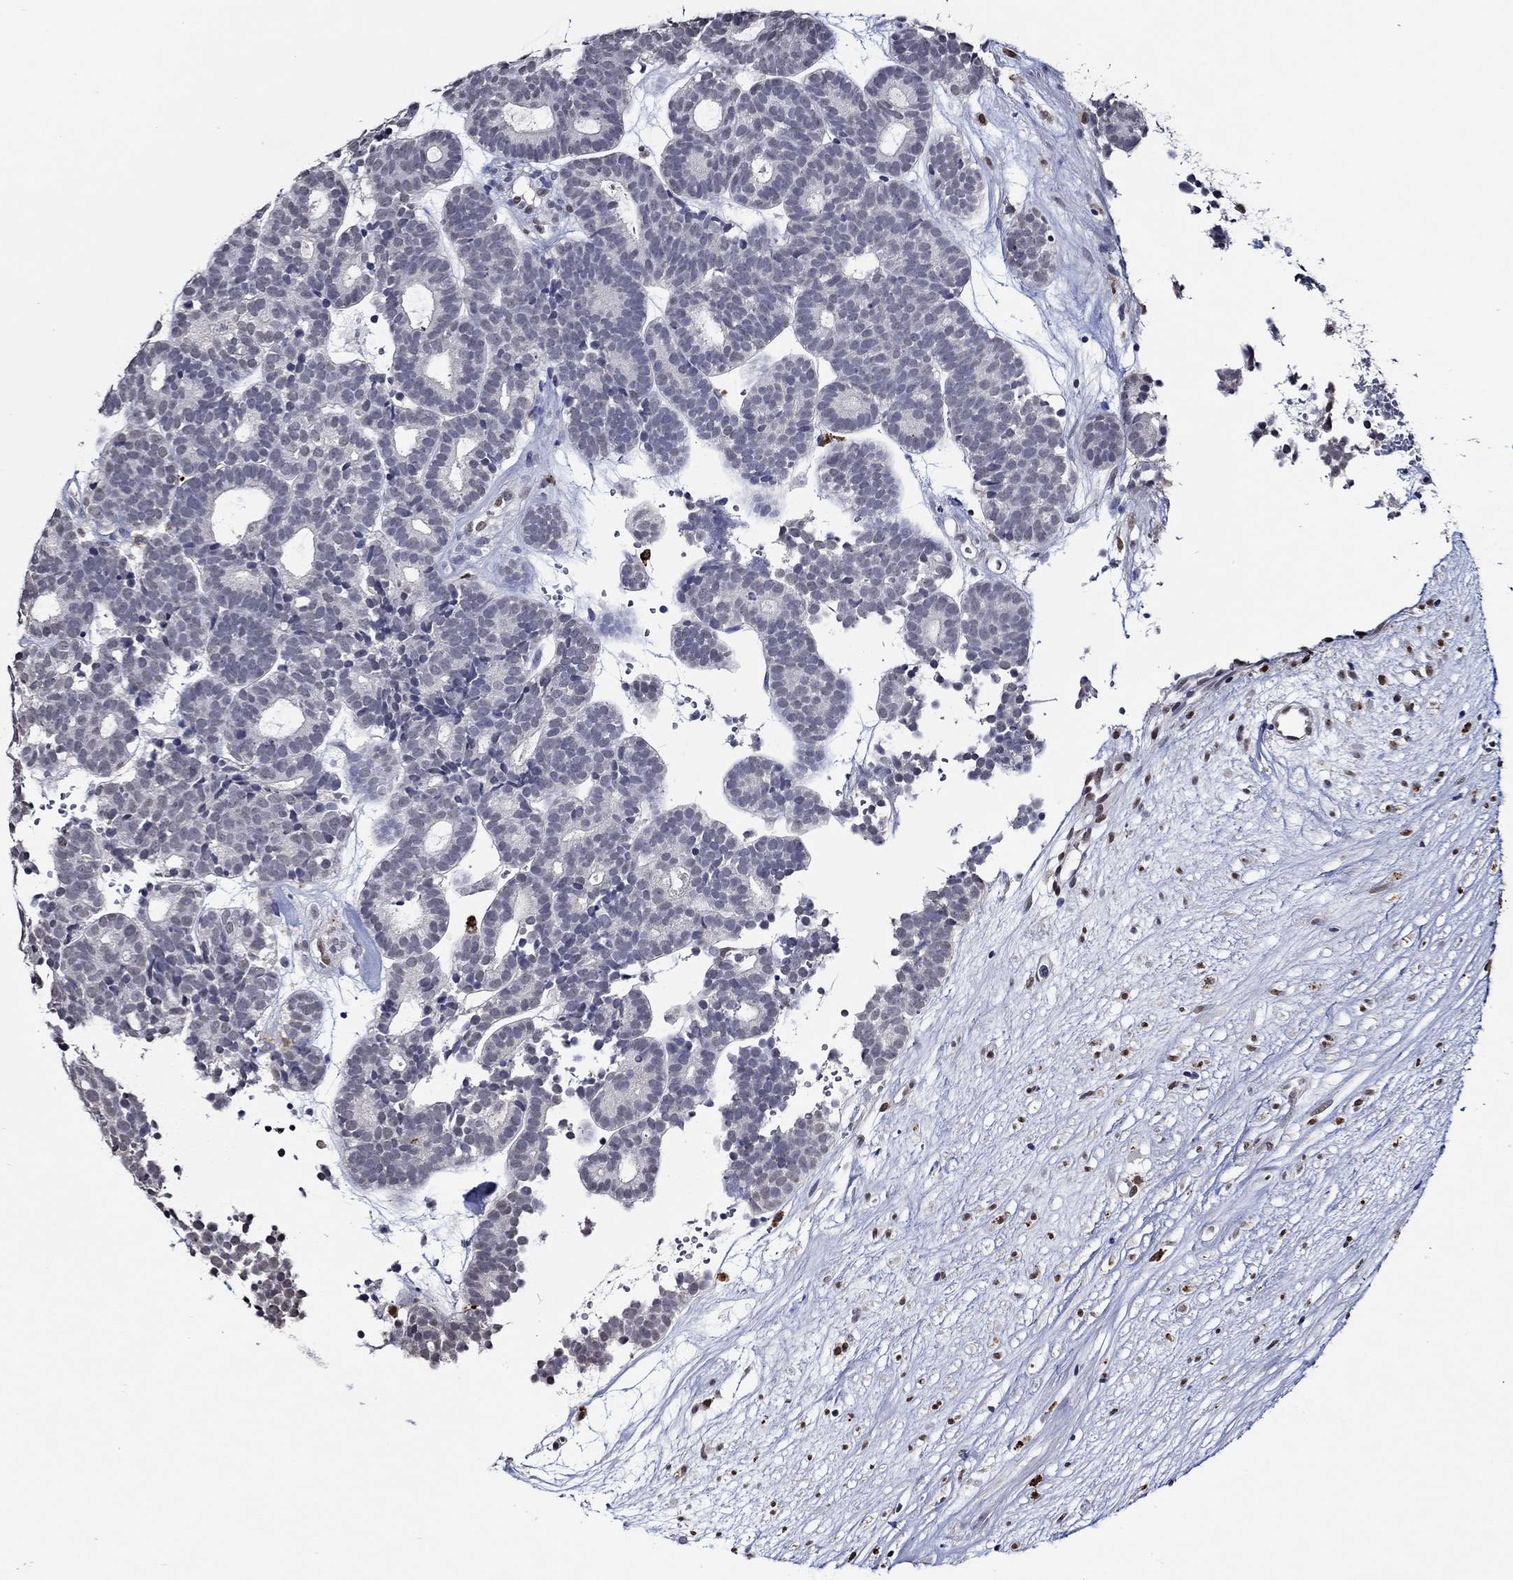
{"staining": {"intensity": "negative", "quantity": "none", "location": "none"}, "tissue": "head and neck cancer", "cell_type": "Tumor cells", "image_type": "cancer", "snomed": [{"axis": "morphology", "description": "Adenocarcinoma, NOS"}, {"axis": "topography", "description": "Head-Neck"}], "caption": "There is no significant positivity in tumor cells of head and neck cancer.", "gene": "GATA2", "patient": {"sex": "female", "age": 81}}